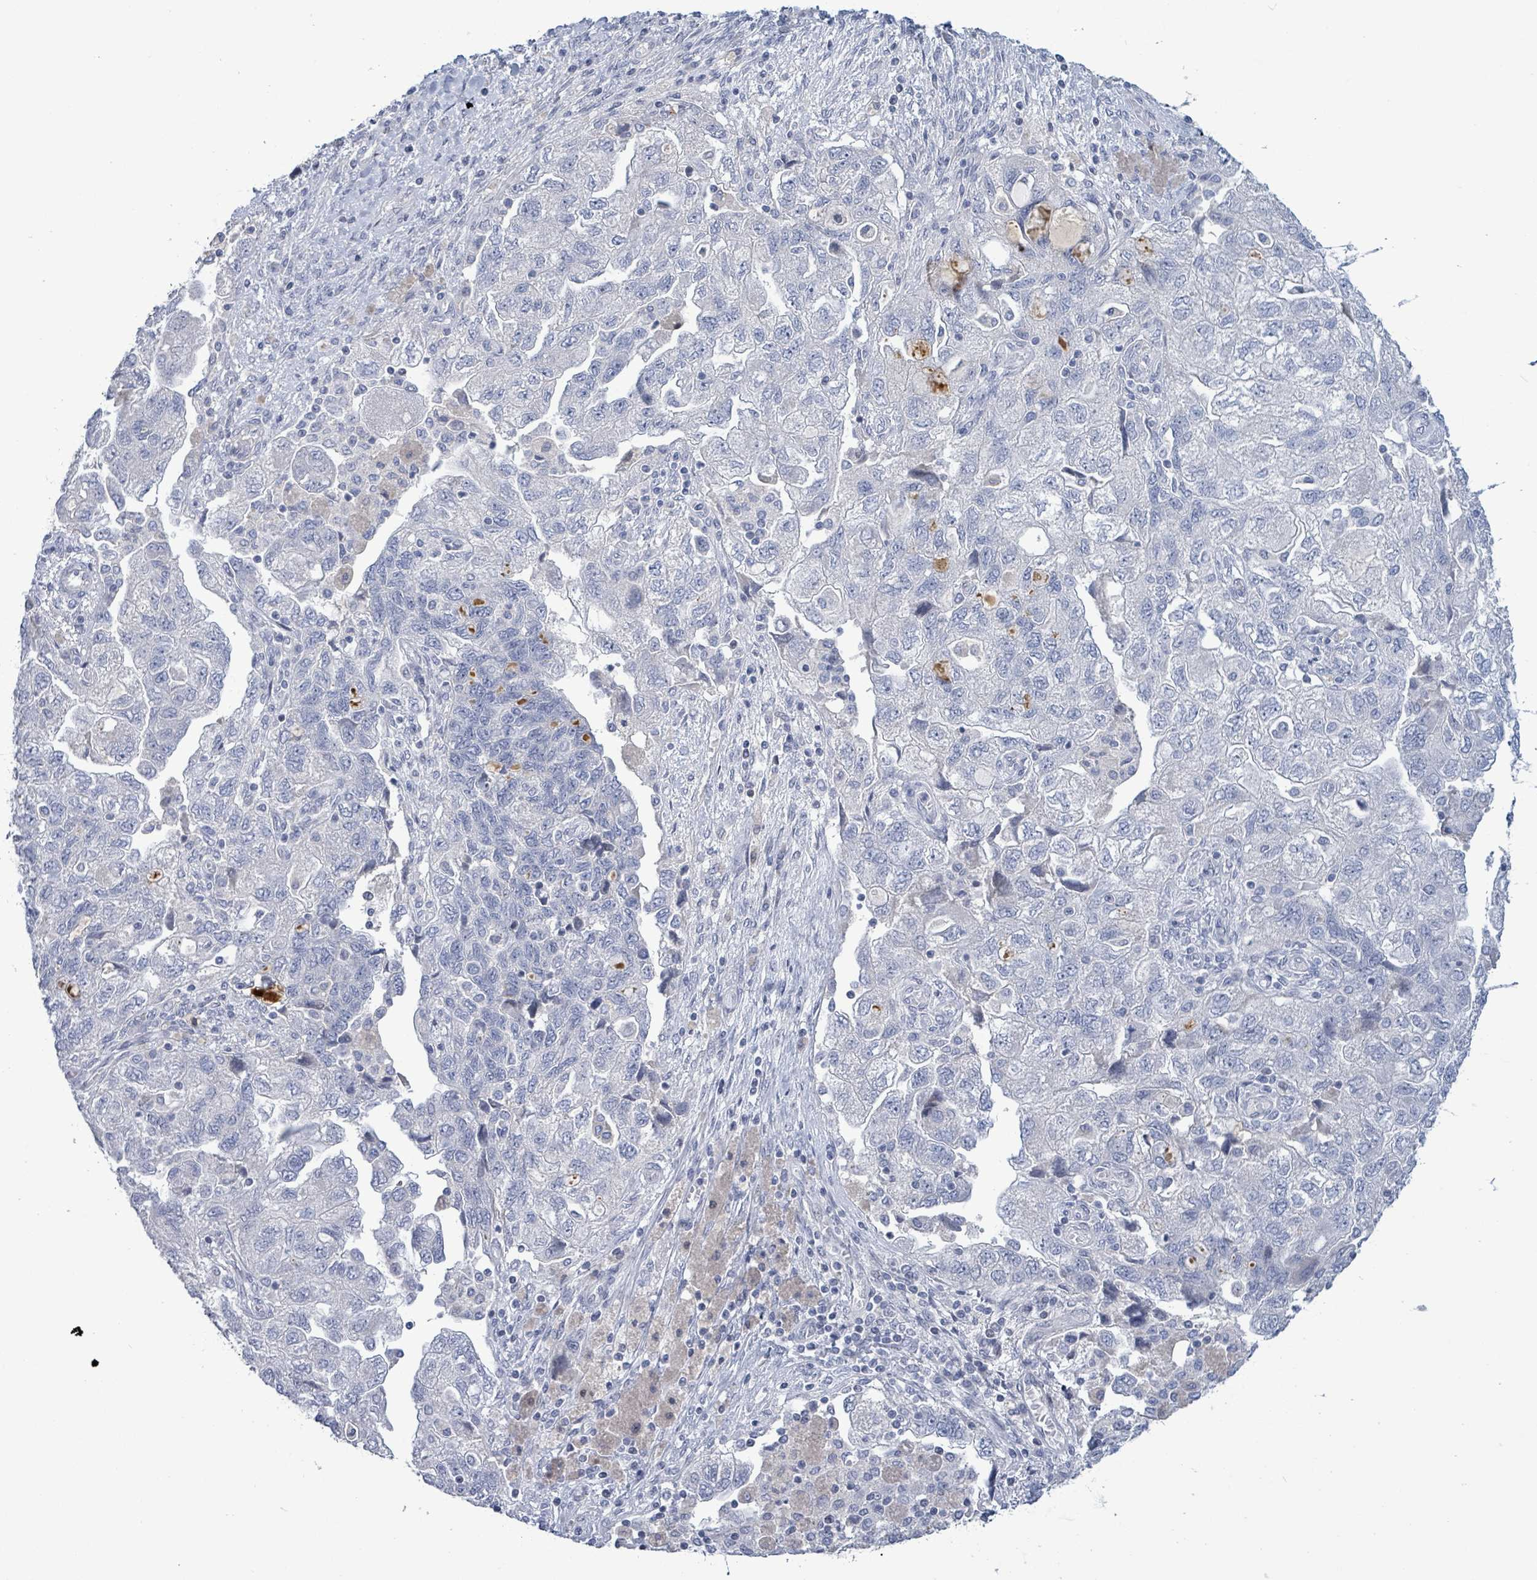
{"staining": {"intensity": "negative", "quantity": "none", "location": "none"}, "tissue": "ovarian cancer", "cell_type": "Tumor cells", "image_type": "cancer", "snomed": [{"axis": "morphology", "description": "Carcinoma, NOS"}, {"axis": "morphology", "description": "Cystadenocarcinoma, serous, NOS"}, {"axis": "topography", "description": "Ovary"}], "caption": "Tumor cells show no significant protein positivity in carcinoma (ovarian).", "gene": "NTN3", "patient": {"sex": "female", "age": 69}}